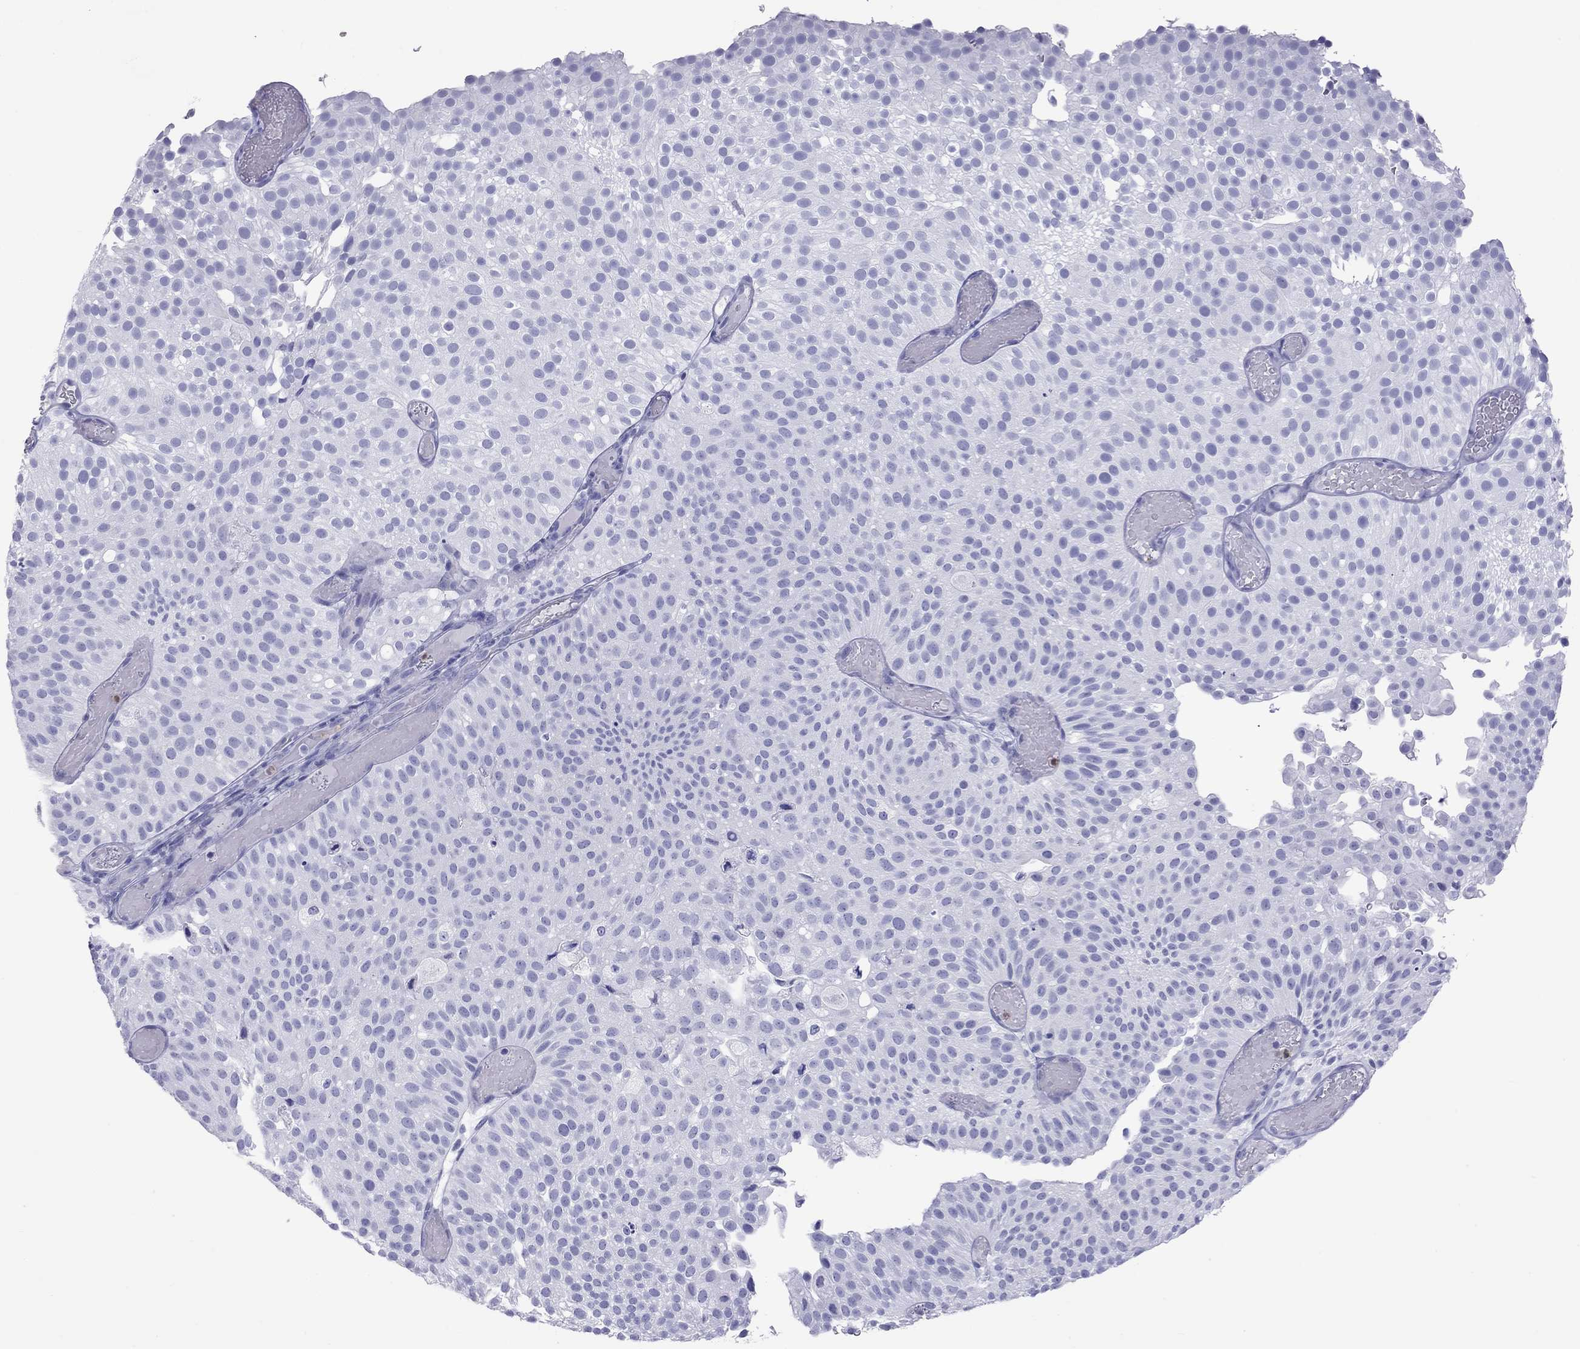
{"staining": {"intensity": "negative", "quantity": "none", "location": "none"}, "tissue": "urothelial cancer", "cell_type": "Tumor cells", "image_type": "cancer", "snomed": [{"axis": "morphology", "description": "Urothelial carcinoma, Low grade"}, {"axis": "topography", "description": "Urinary bladder"}], "caption": "Urothelial carcinoma (low-grade) stained for a protein using immunohistochemistry displays no expression tumor cells.", "gene": "SLAMF1", "patient": {"sex": "male", "age": 78}}